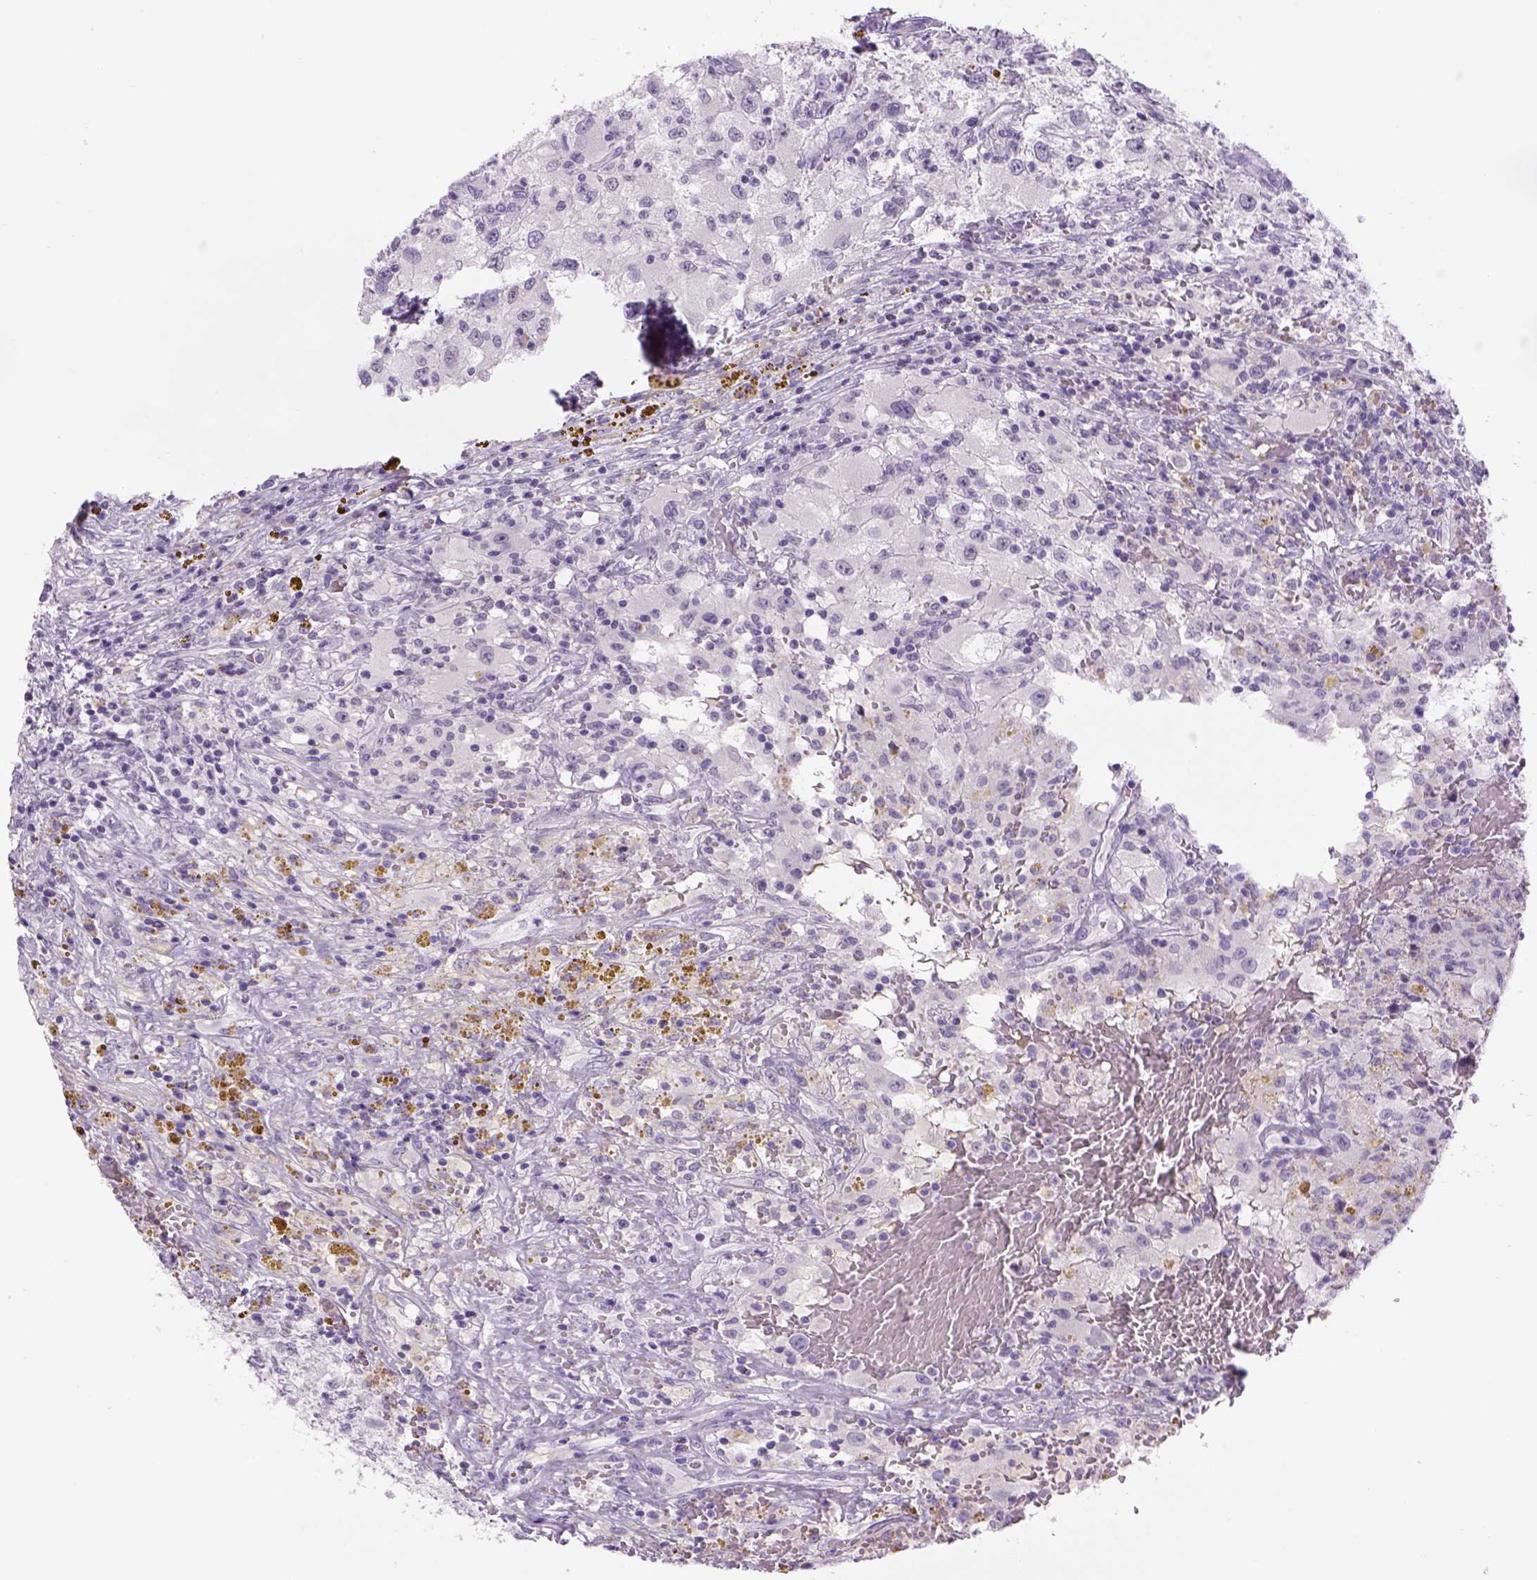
{"staining": {"intensity": "negative", "quantity": "none", "location": "none"}, "tissue": "renal cancer", "cell_type": "Tumor cells", "image_type": "cancer", "snomed": [{"axis": "morphology", "description": "Adenocarcinoma, NOS"}, {"axis": "topography", "description": "Kidney"}], "caption": "The immunohistochemistry (IHC) histopathology image has no significant positivity in tumor cells of renal cancer (adenocarcinoma) tissue. (DAB (3,3'-diaminobenzidine) immunohistochemistry (IHC) with hematoxylin counter stain).", "gene": "DBH", "patient": {"sex": "female", "age": 67}}